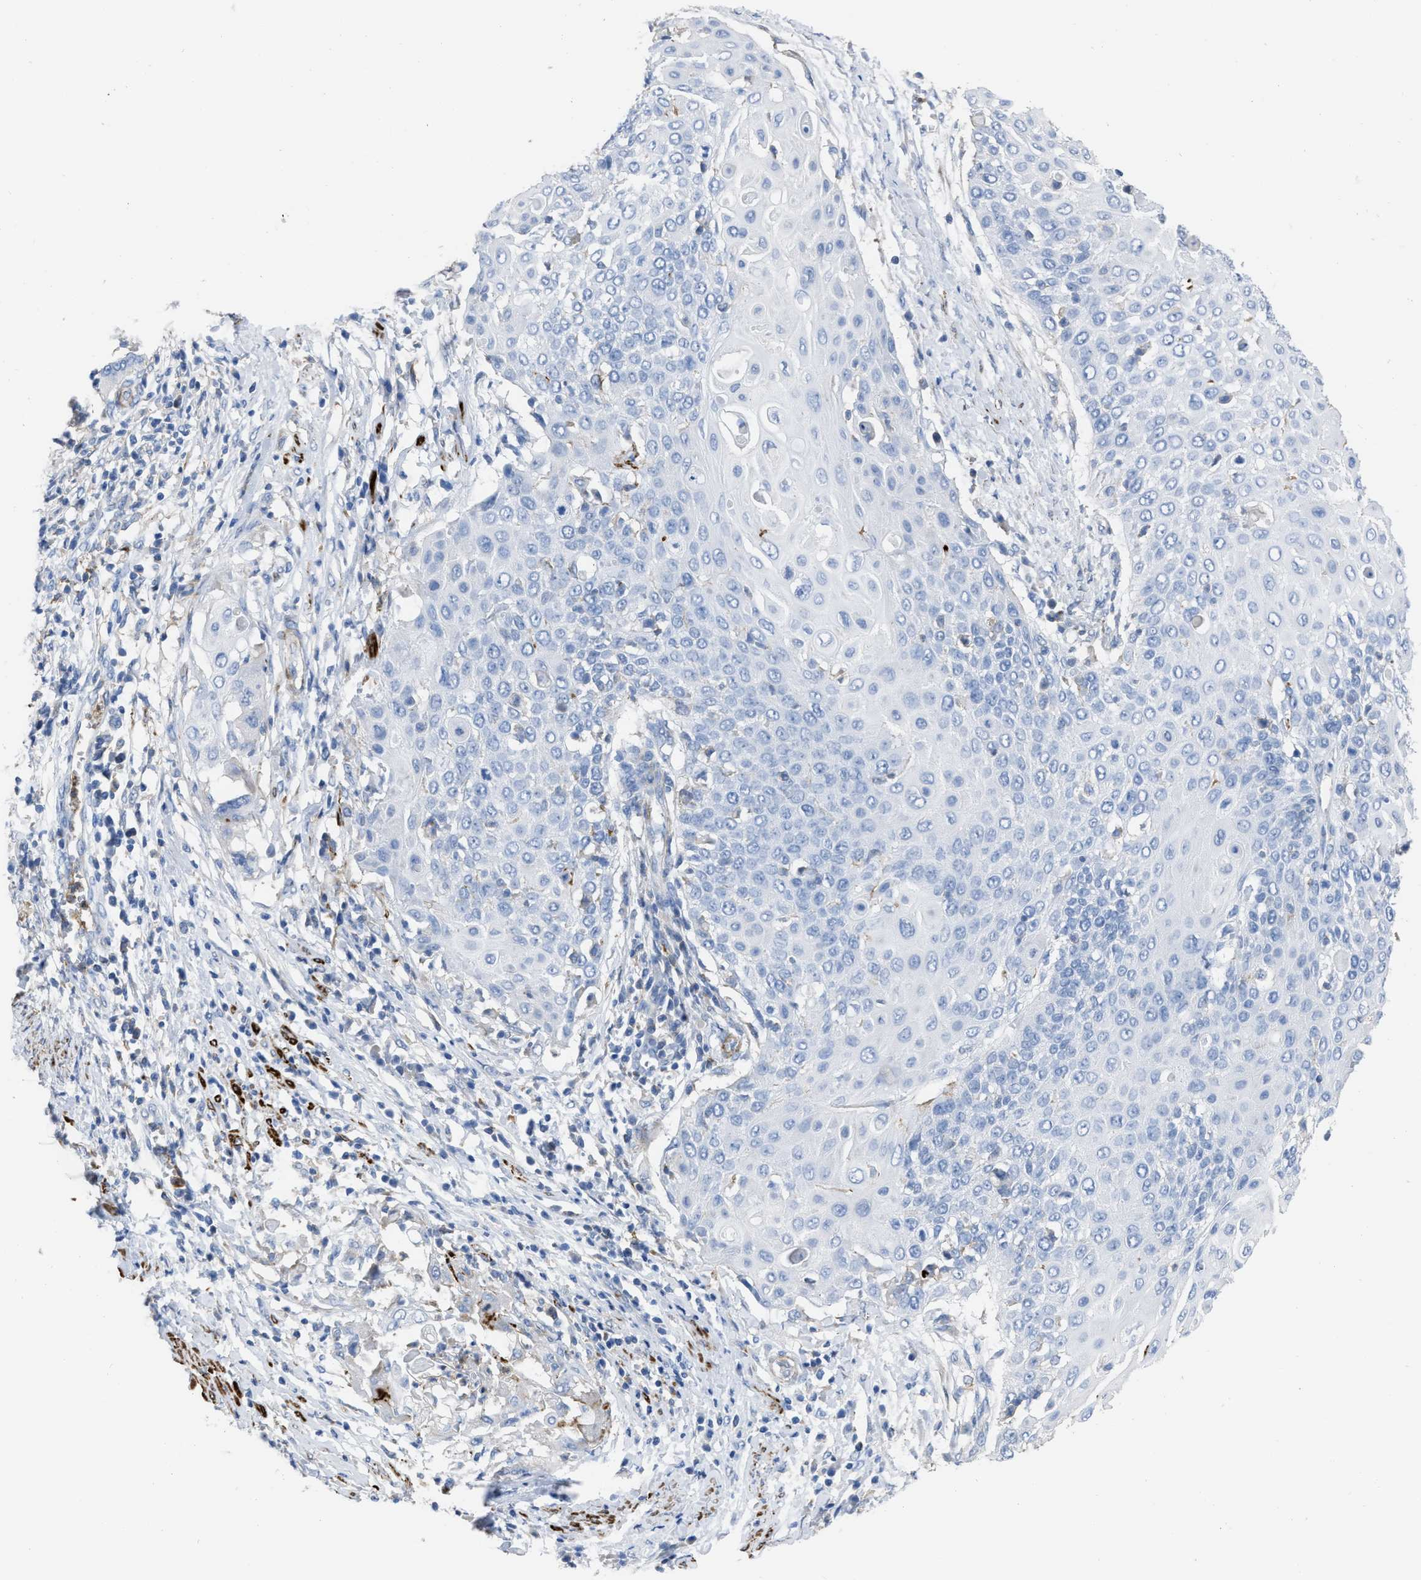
{"staining": {"intensity": "negative", "quantity": "none", "location": "none"}, "tissue": "cervical cancer", "cell_type": "Tumor cells", "image_type": "cancer", "snomed": [{"axis": "morphology", "description": "Squamous cell carcinoma, NOS"}, {"axis": "topography", "description": "Cervix"}], "caption": "An immunohistochemistry image of squamous cell carcinoma (cervical) is shown. There is no staining in tumor cells of squamous cell carcinoma (cervical).", "gene": "PRMT2", "patient": {"sex": "female", "age": 39}}